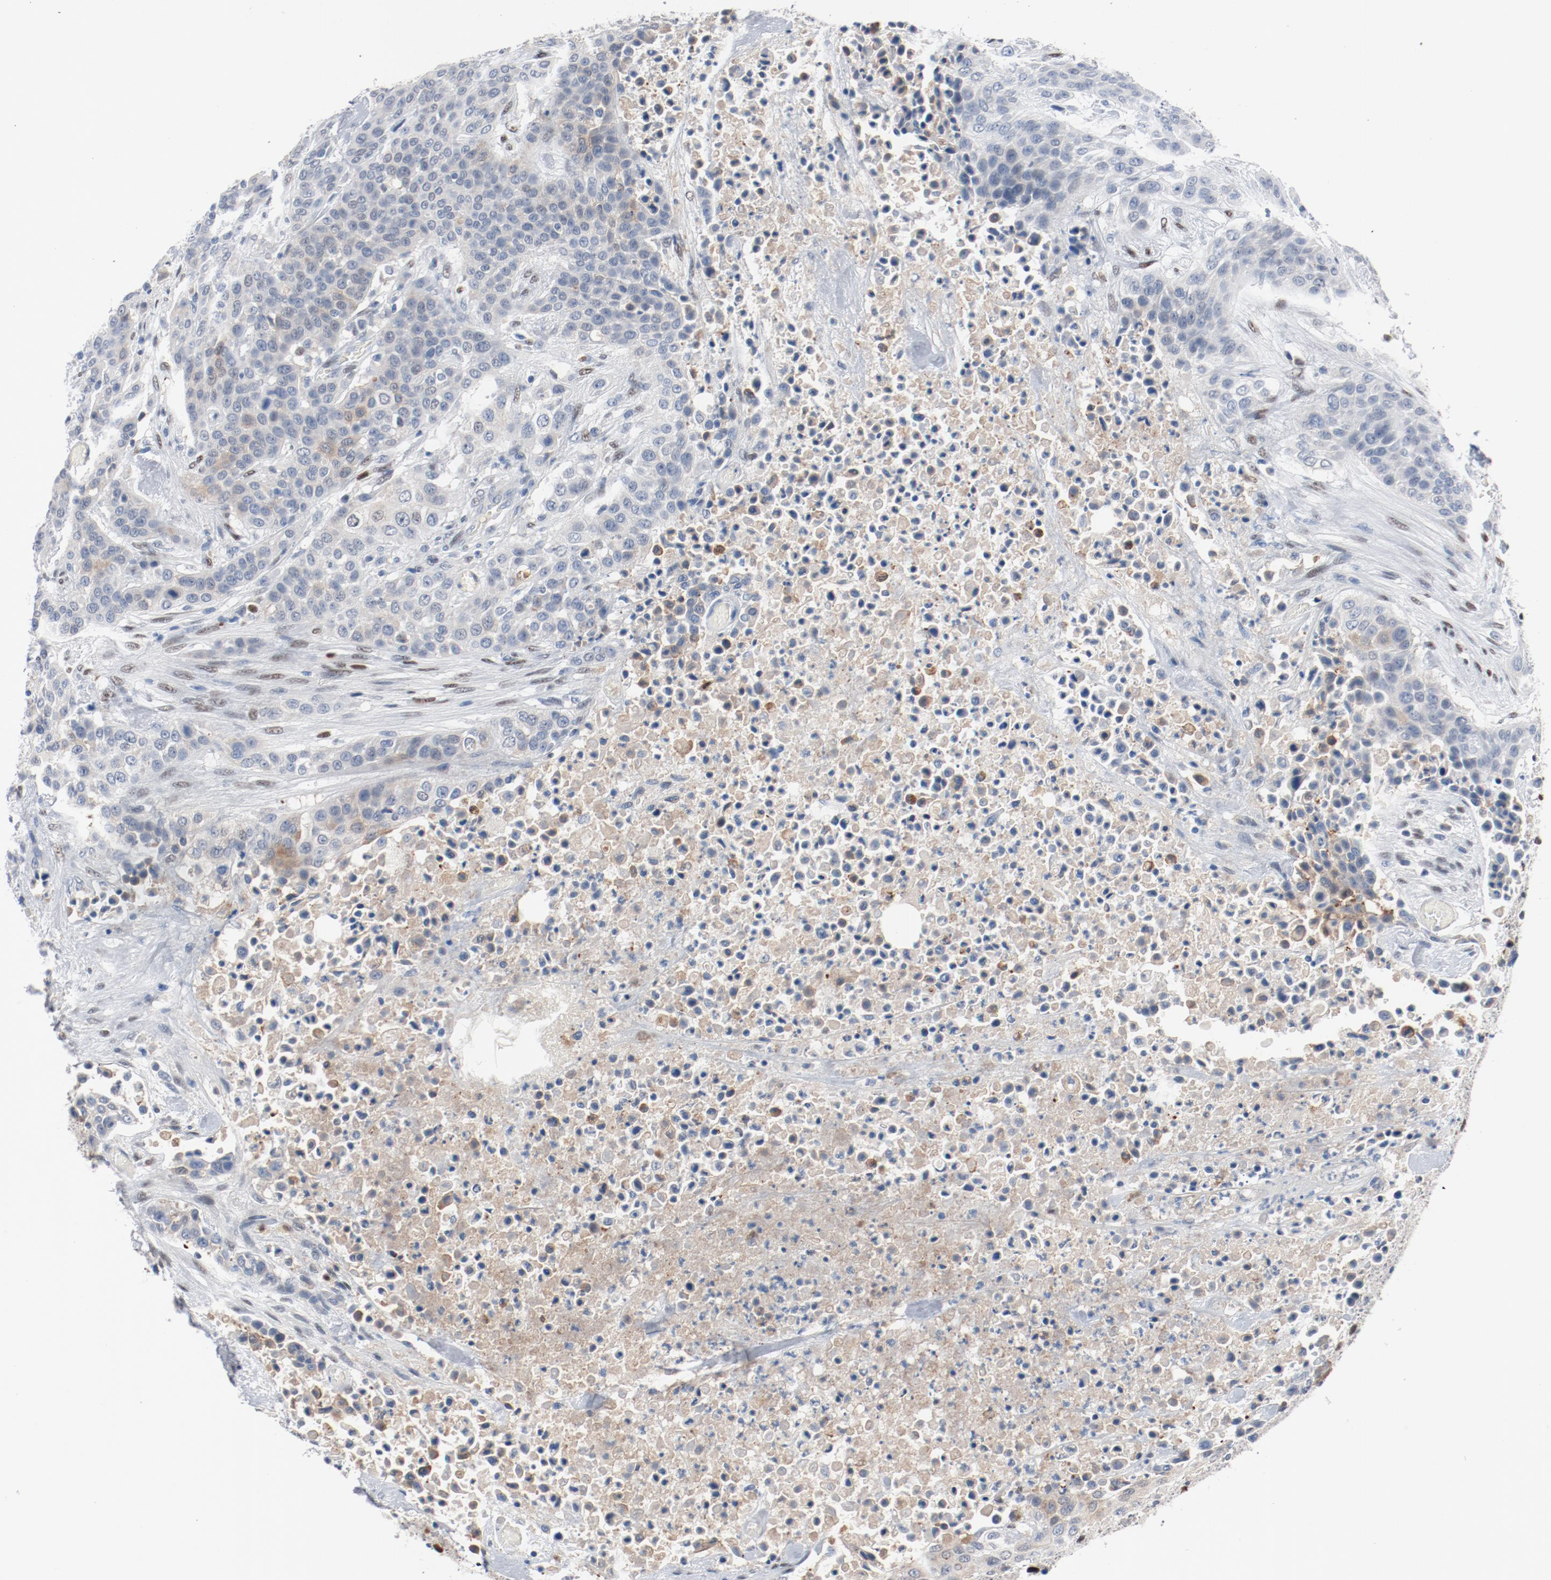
{"staining": {"intensity": "negative", "quantity": "none", "location": "none"}, "tissue": "urothelial cancer", "cell_type": "Tumor cells", "image_type": "cancer", "snomed": [{"axis": "morphology", "description": "Urothelial carcinoma, High grade"}, {"axis": "topography", "description": "Urinary bladder"}], "caption": "This is a micrograph of IHC staining of urothelial carcinoma (high-grade), which shows no expression in tumor cells.", "gene": "FOXP1", "patient": {"sex": "male", "age": 74}}